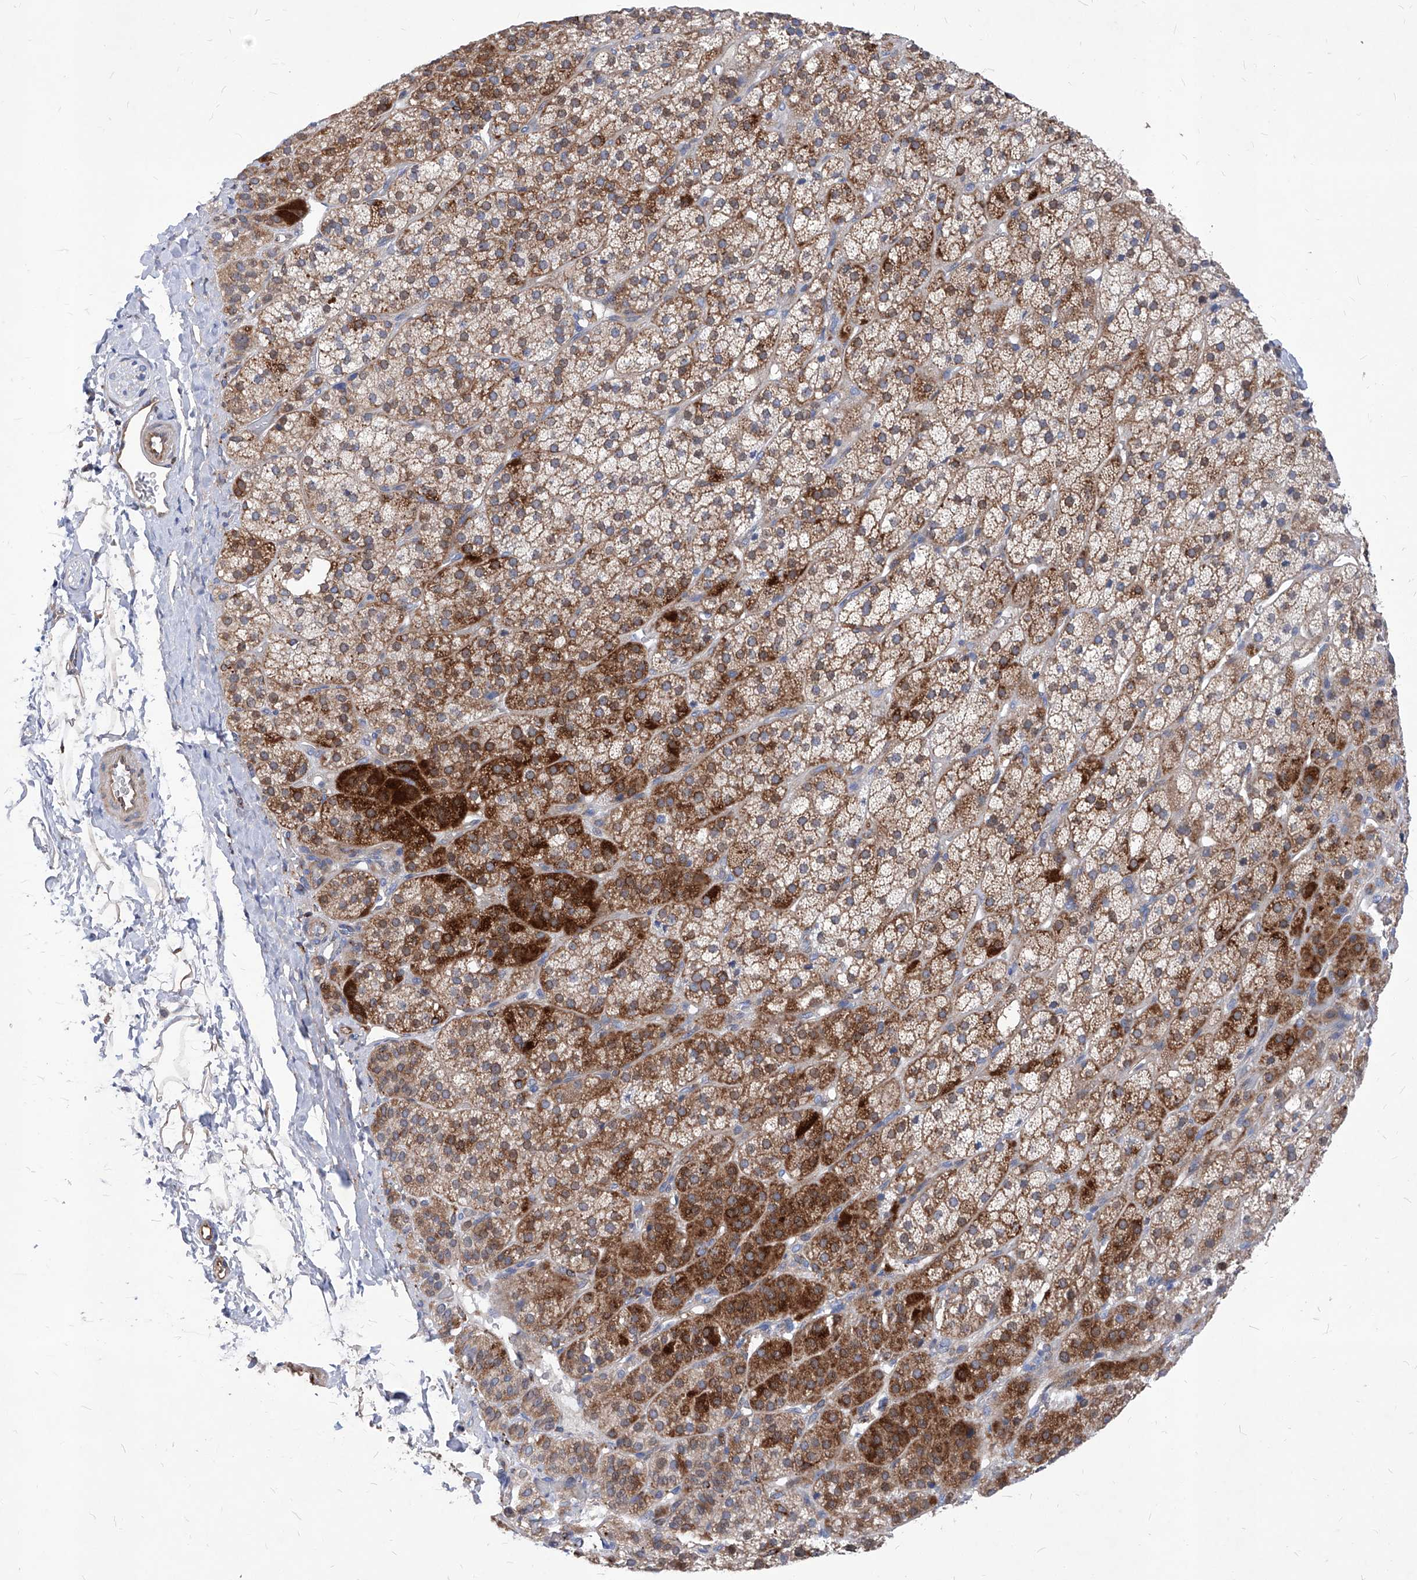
{"staining": {"intensity": "strong", "quantity": "25%-75%", "location": "cytoplasmic/membranous"}, "tissue": "adrenal gland", "cell_type": "Glandular cells", "image_type": "normal", "snomed": [{"axis": "morphology", "description": "Normal tissue, NOS"}, {"axis": "topography", "description": "Adrenal gland"}], "caption": "A photomicrograph of adrenal gland stained for a protein shows strong cytoplasmic/membranous brown staining in glandular cells. The staining was performed using DAB (3,3'-diaminobenzidine) to visualize the protein expression in brown, while the nuclei were stained in blue with hematoxylin (Magnification: 20x).", "gene": "UBOX5", "patient": {"sex": "female", "age": 57}}